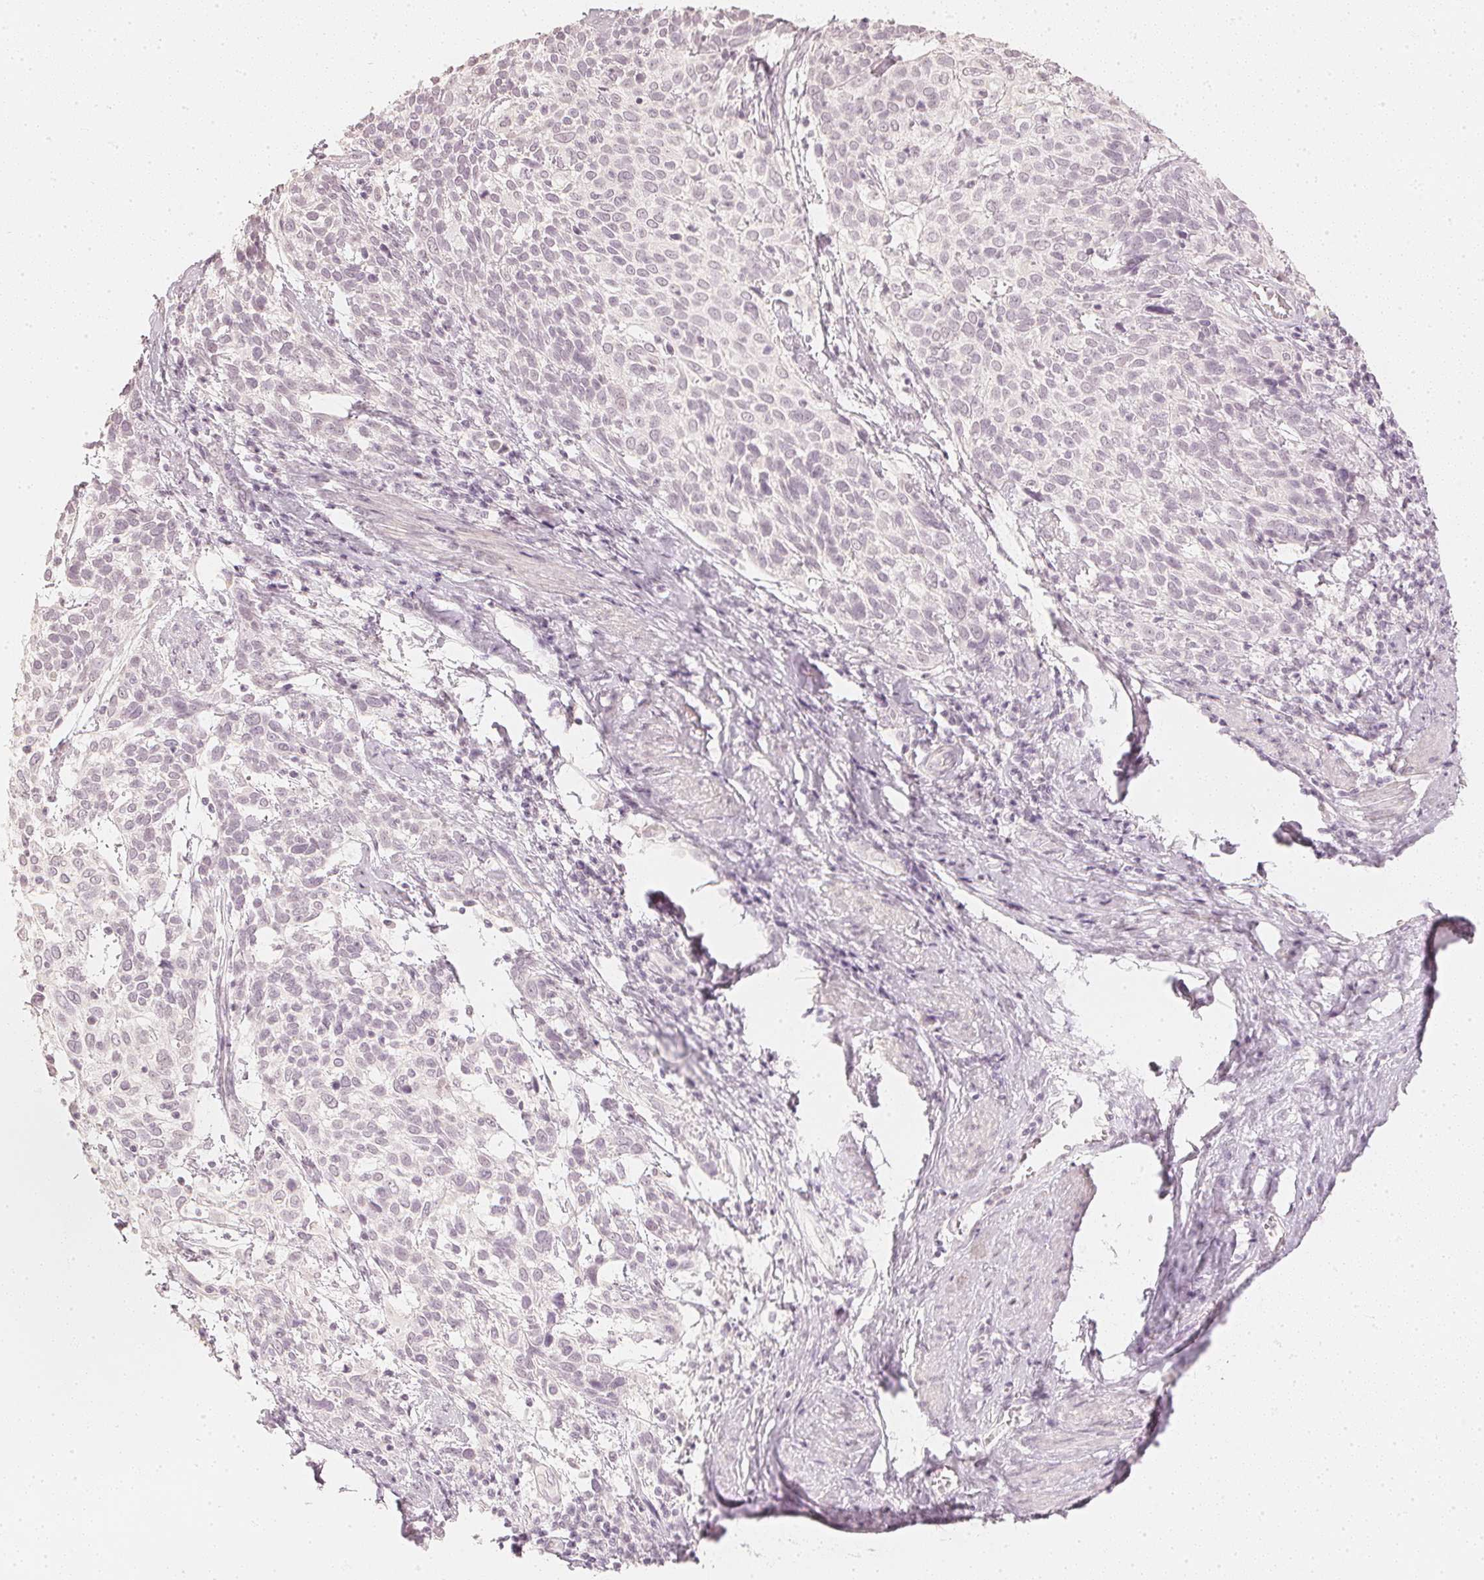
{"staining": {"intensity": "negative", "quantity": "none", "location": "none"}, "tissue": "cervical cancer", "cell_type": "Tumor cells", "image_type": "cancer", "snomed": [{"axis": "morphology", "description": "Squamous cell carcinoma, NOS"}, {"axis": "topography", "description": "Cervix"}], "caption": "Cervical squamous cell carcinoma was stained to show a protein in brown. There is no significant expression in tumor cells. The staining is performed using DAB (3,3'-diaminobenzidine) brown chromogen with nuclei counter-stained in using hematoxylin.", "gene": "CALB1", "patient": {"sex": "female", "age": 61}}